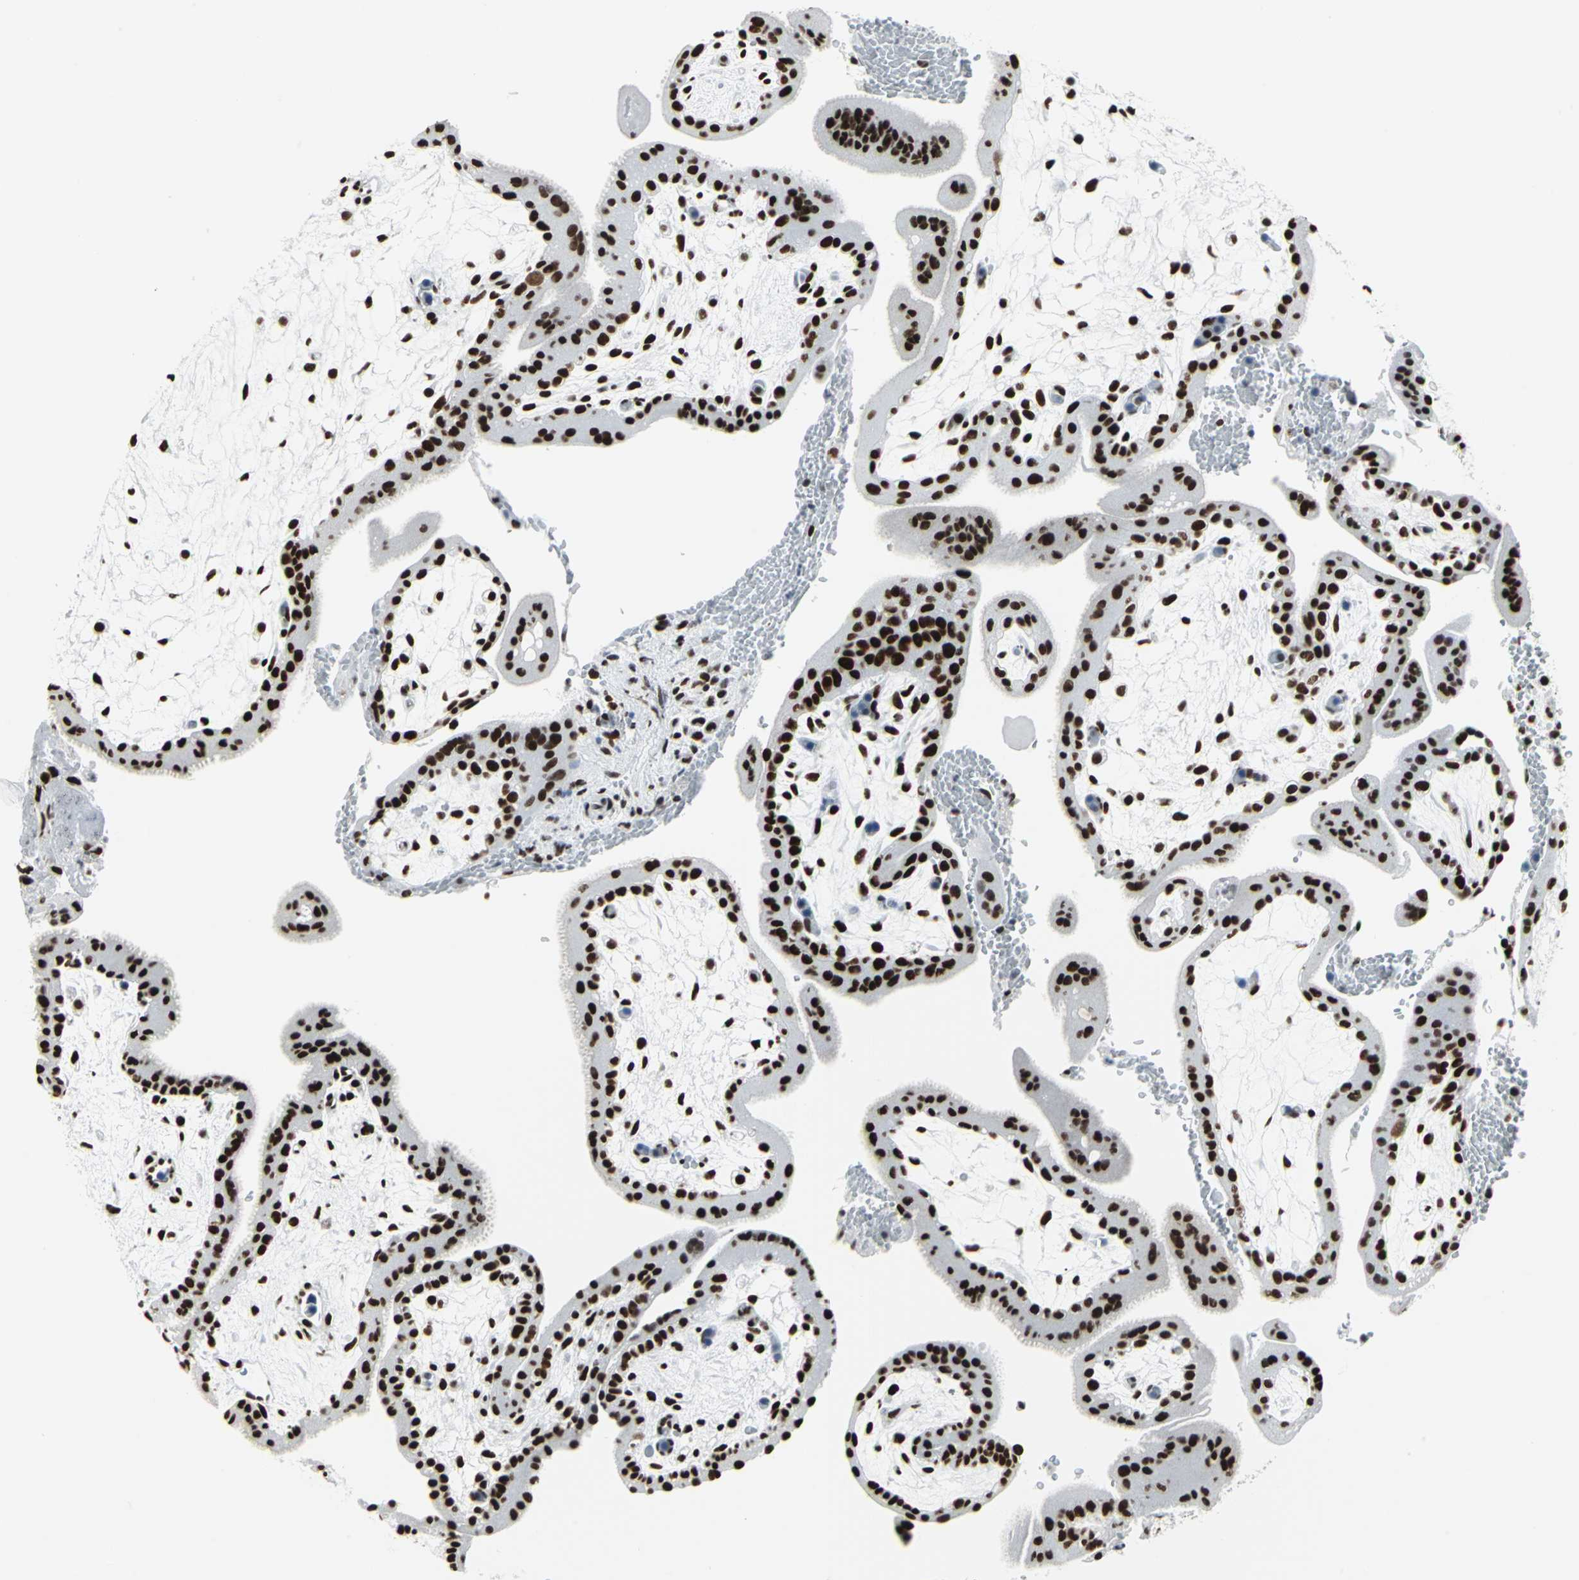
{"staining": {"intensity": "strong", "quantity": ">75%", "location": "nuclear"}, "tissue": "placenta", "cell_type": "Decidual cells", "image_type": "normal", "snomed": [{"axis": "morphology", "description": "Normal tissue, NOS"}, {"axis": "topography", "description": "Placenta"}], "caption": "Protein analysis of normal placenta reveals strong nuclear staining in about >75% of decidual cells.", "gene": "HDAC2", "patient": {"sex": "female", "age": 35}}